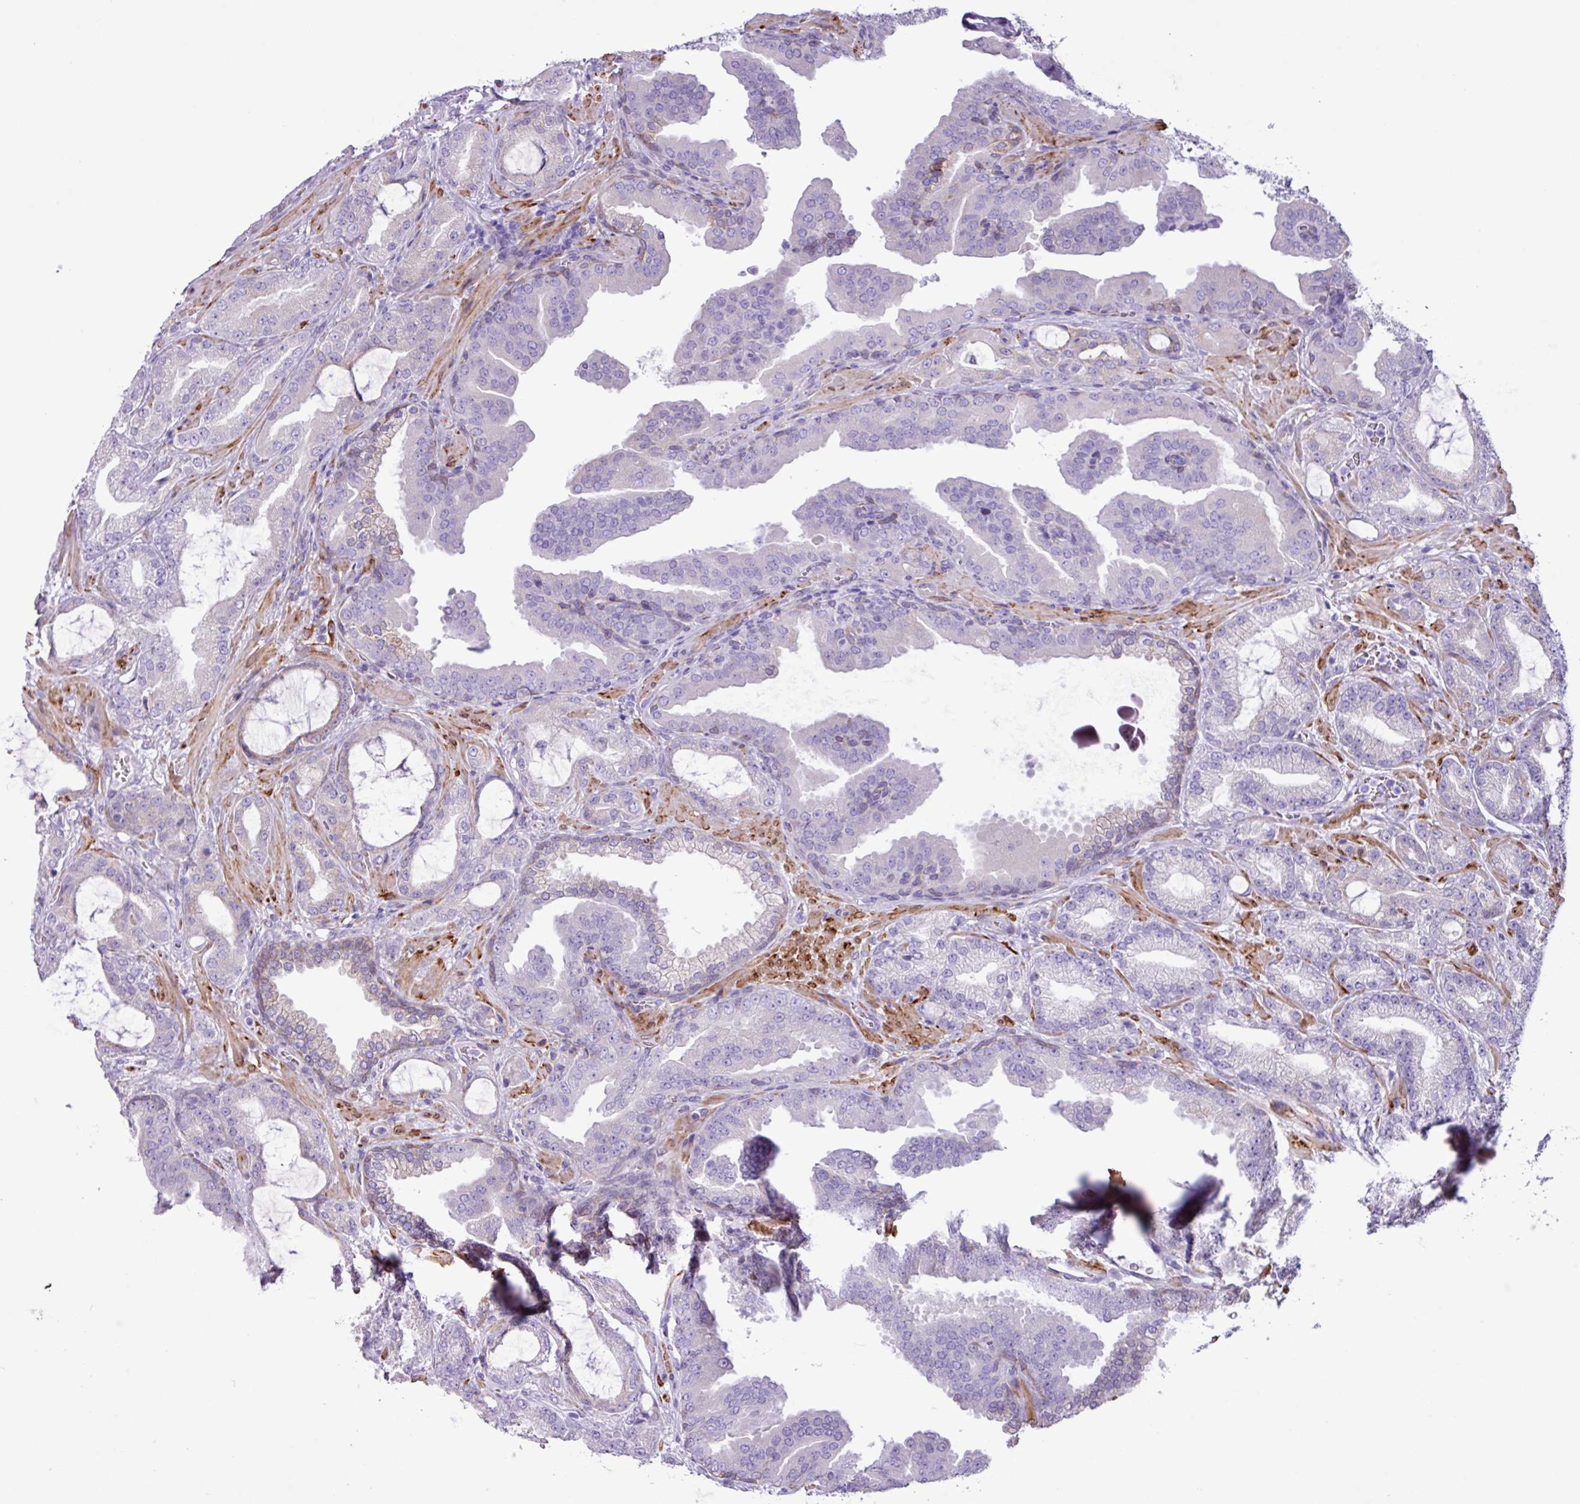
{"staining": {"intensity": "negative", "quantity": "none", "location": "none"}, "tissue": "prostate cancer", "cell_type": "Tumor cells", "image_type": "cancer", "snomed": [{"axis": "morphology", "description": "Adenocarcinoma, High grade"}, {"axis": "topography", "description": "Prostate"}], "caption": "Prostate cancer was stained to show a protein in brown. There is no significant positivity in tumor cells. Brightfield microscopy of immunohistochemistry (IHC) stained with DAB (brown) and hematoxylin (blue), captured at high magnification.", "gene": "SLC38A1", "patient": {"sex": "male", "age": 68}}